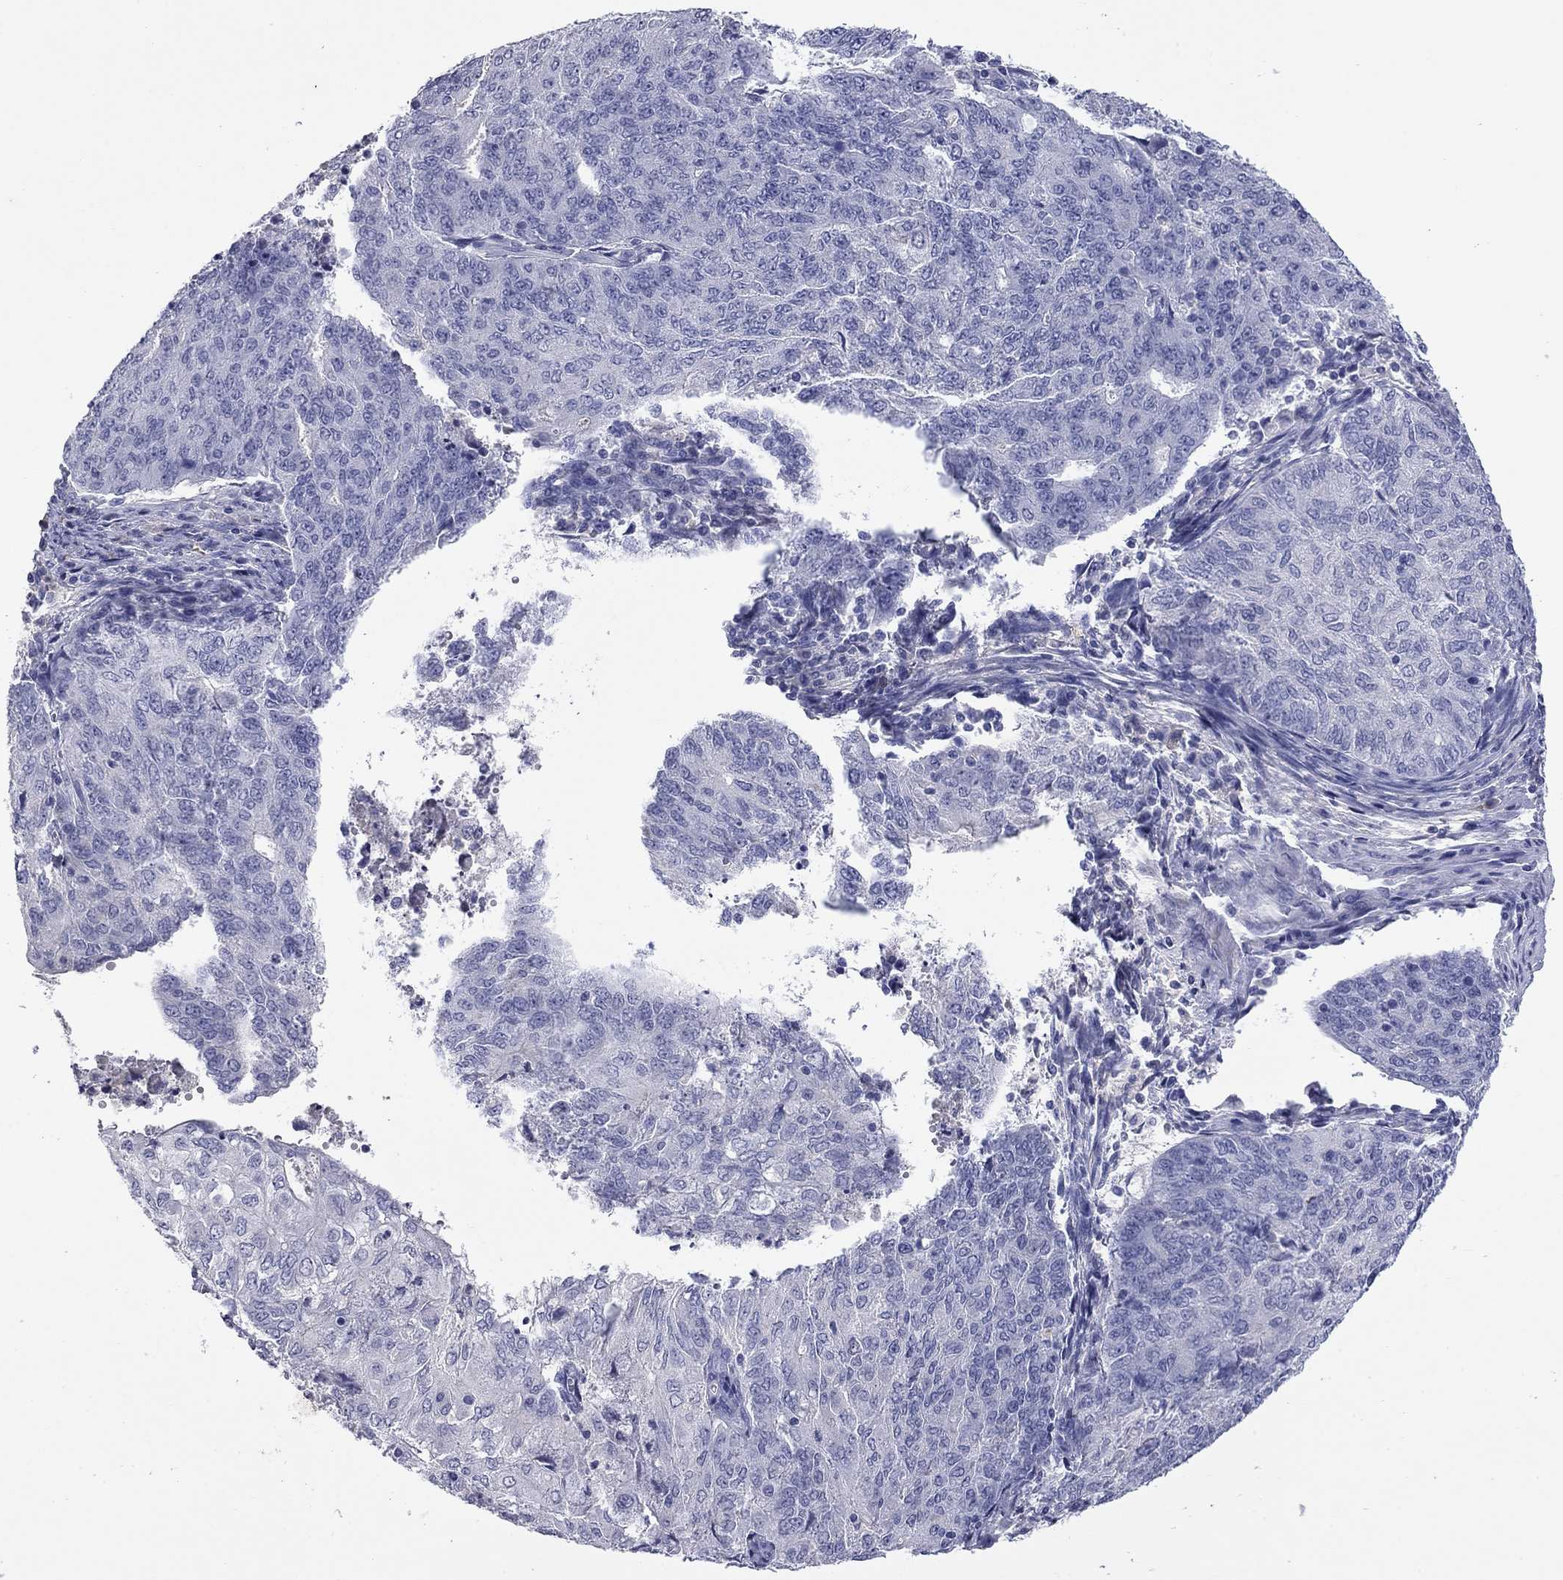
{"staining": {"intensity": "negative", "quantity": "none", "location": "none"}, "tissue": "endometrial cancer", "cell_type": "Tumor cells", "image_type": "cancer", "snomed": [{"axis": "morphology", "description": "Adenocarcinoma, NOS"}, {"axis": "topography", "description": "Endometrium"}], "caption": "A histopathology image of adenocarcinoma (endometrial) stained for a protein demonstrates no brown staining in tumor cells.", "gene": "CFAP119", "patient": {"sex": "female", "age": 82}}